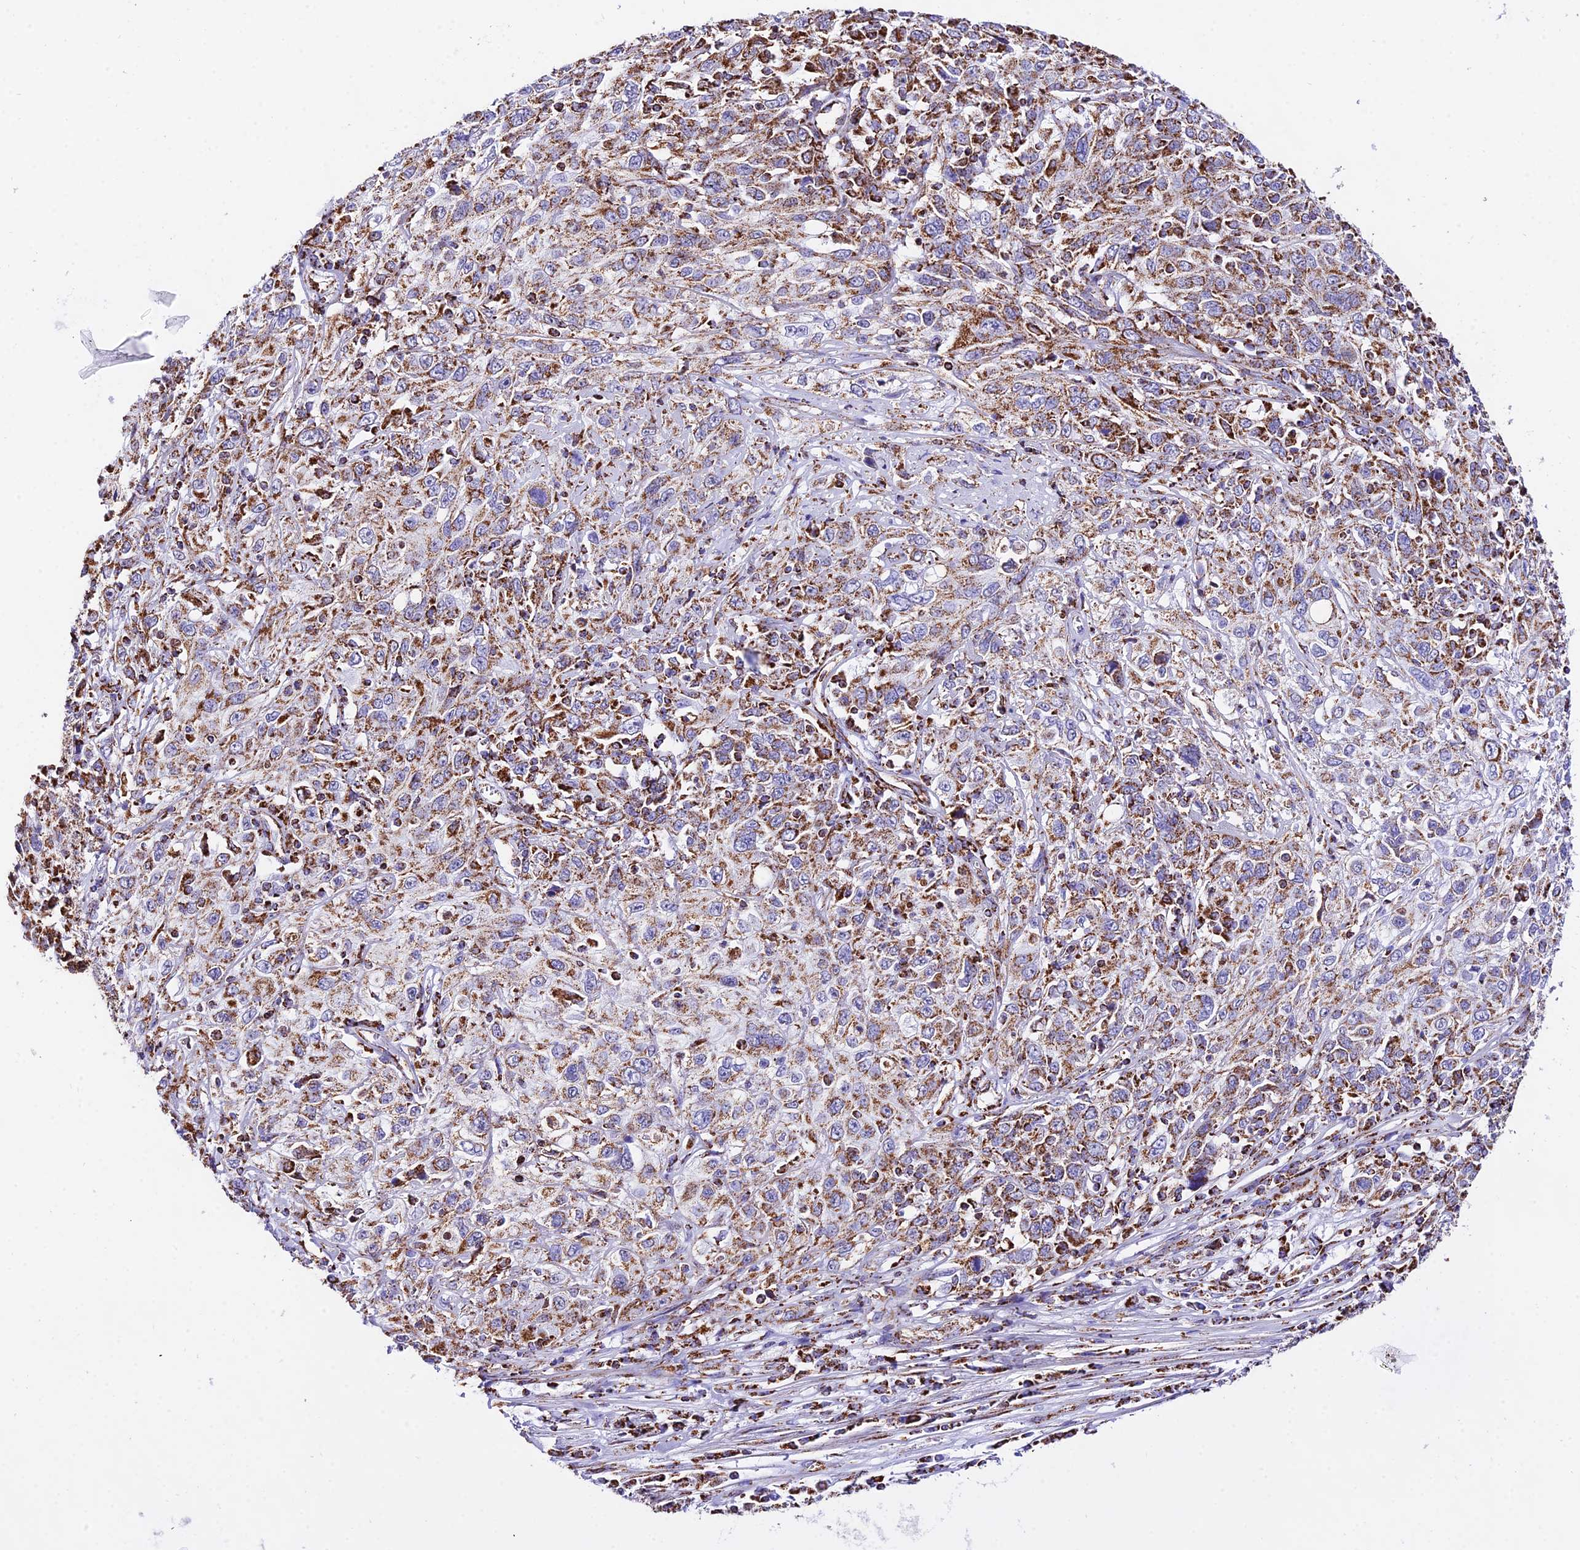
{"staining": {"intensity": "moderate", "quantity": ">75%", "location": "cytoplasmic/membranous"}, "tissue": "cervical cancer", "cell_type": "Tumor cells", "image_type": "cancer", "snomed": [{"axis": "morphology", "description": "Squamous cell carcinoma, NOS"}, {"axis": "topography", "description": "Cervix"}], "caption": "An image showing moderate cytoplasmic/membranous expression in approximately >75% of tumor cells in cervical cancer, as visualized by brown immunohistochemical staining.", "gene": "ATP5PD", "patient": {"sex": "female", "age": 46}}